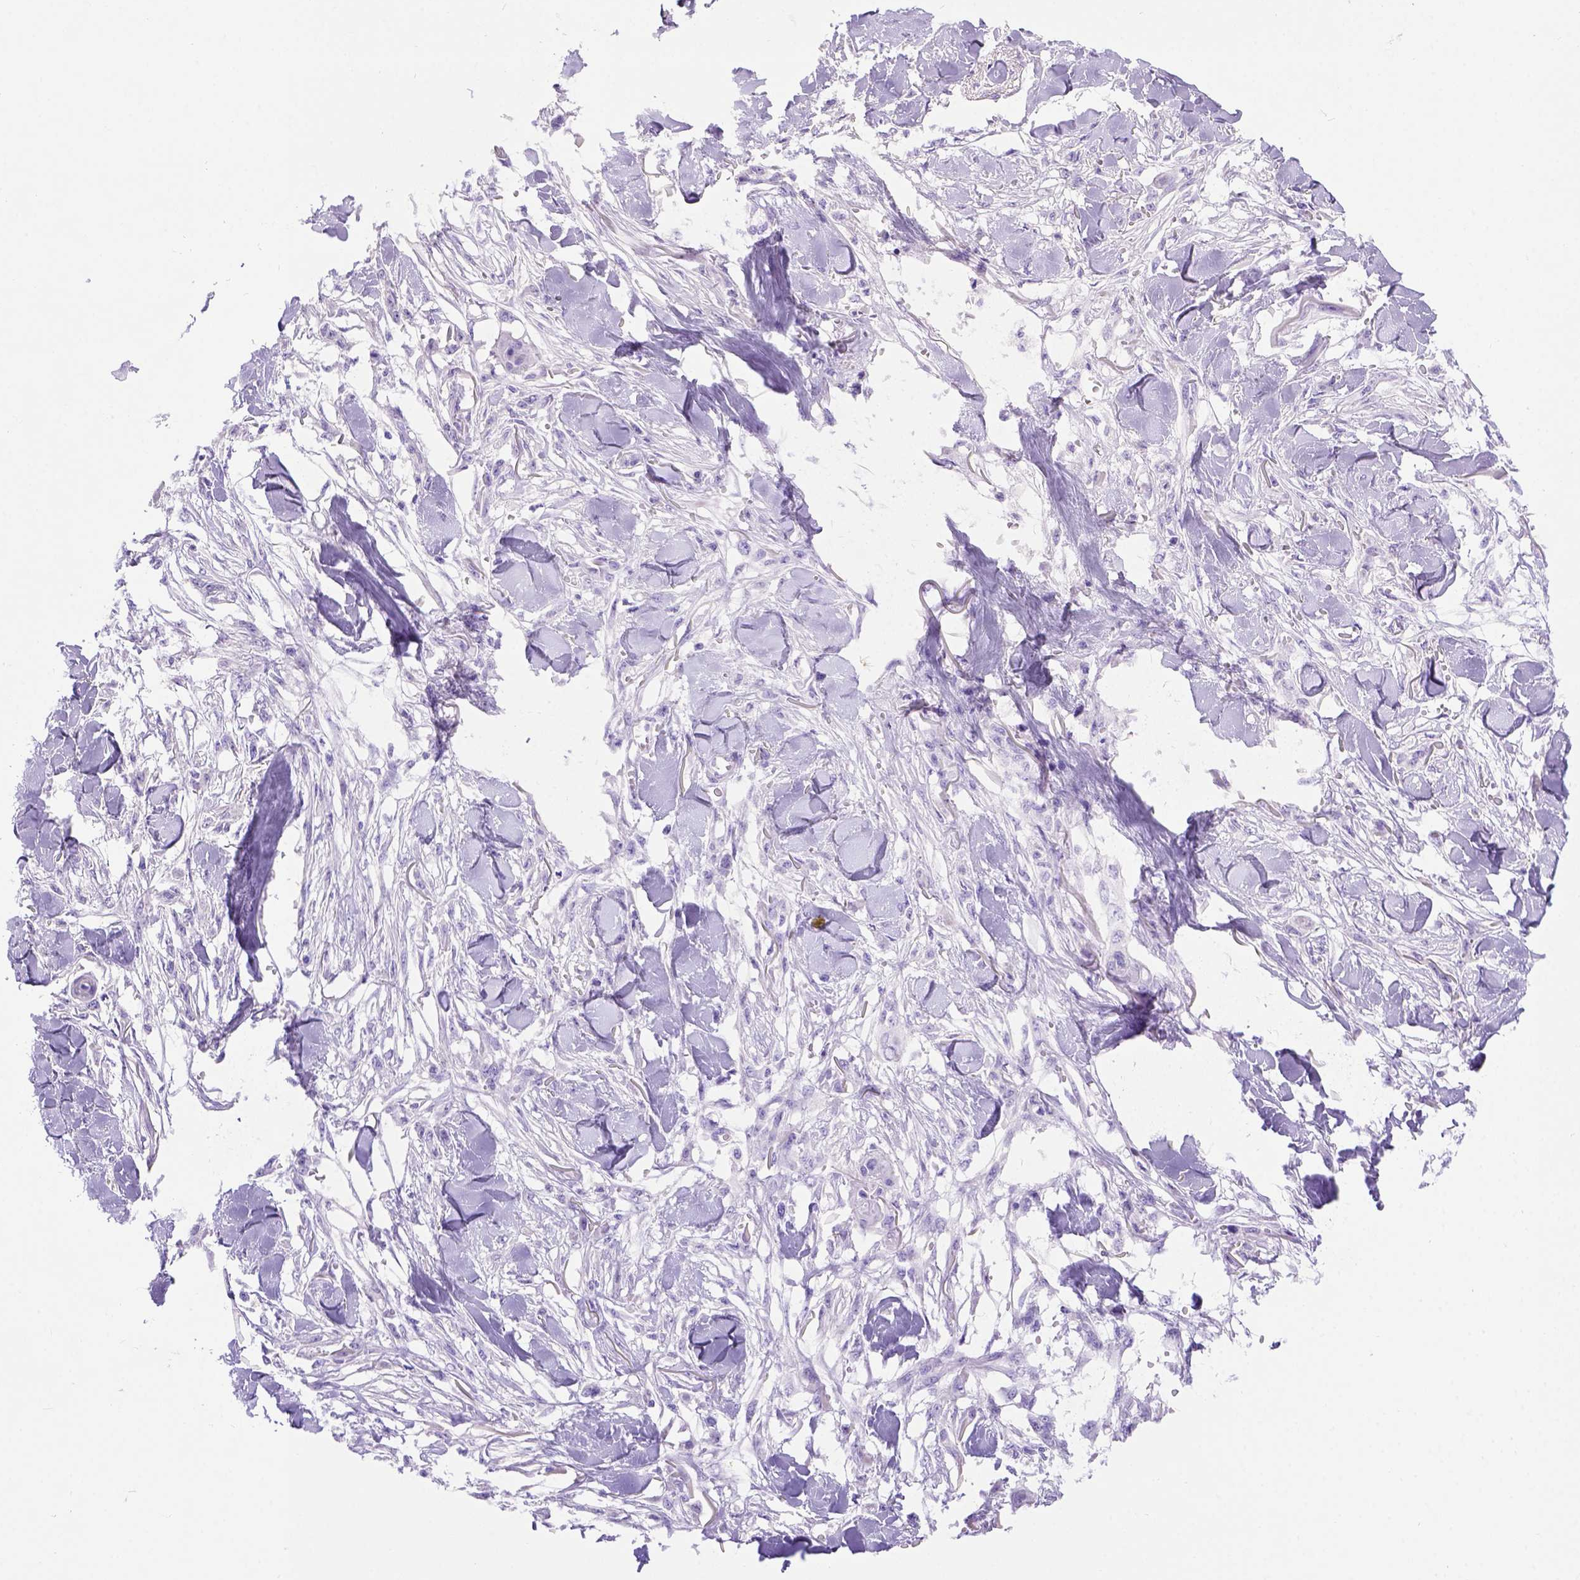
{"staining": {"intensity": "negative", "quantity": "none", "location": "none"}, "tissue": "skin cancer", "cell_type": "Tumor cells", "image_type": "cancer", "snomed": [{"axis": "morphology", "description": "Squamous cell carcinoma, NOS"}, {"axis": "topography", "description": "Skin"}], "caption": "An IHC photomicrograph of squamous cell carcinoma (skin) is shown. There is no staining in tumor cells of squamous cell carcinoma (skin).", "gene": "FOXI1", "patient": {"sex": "female", "age": 59}}